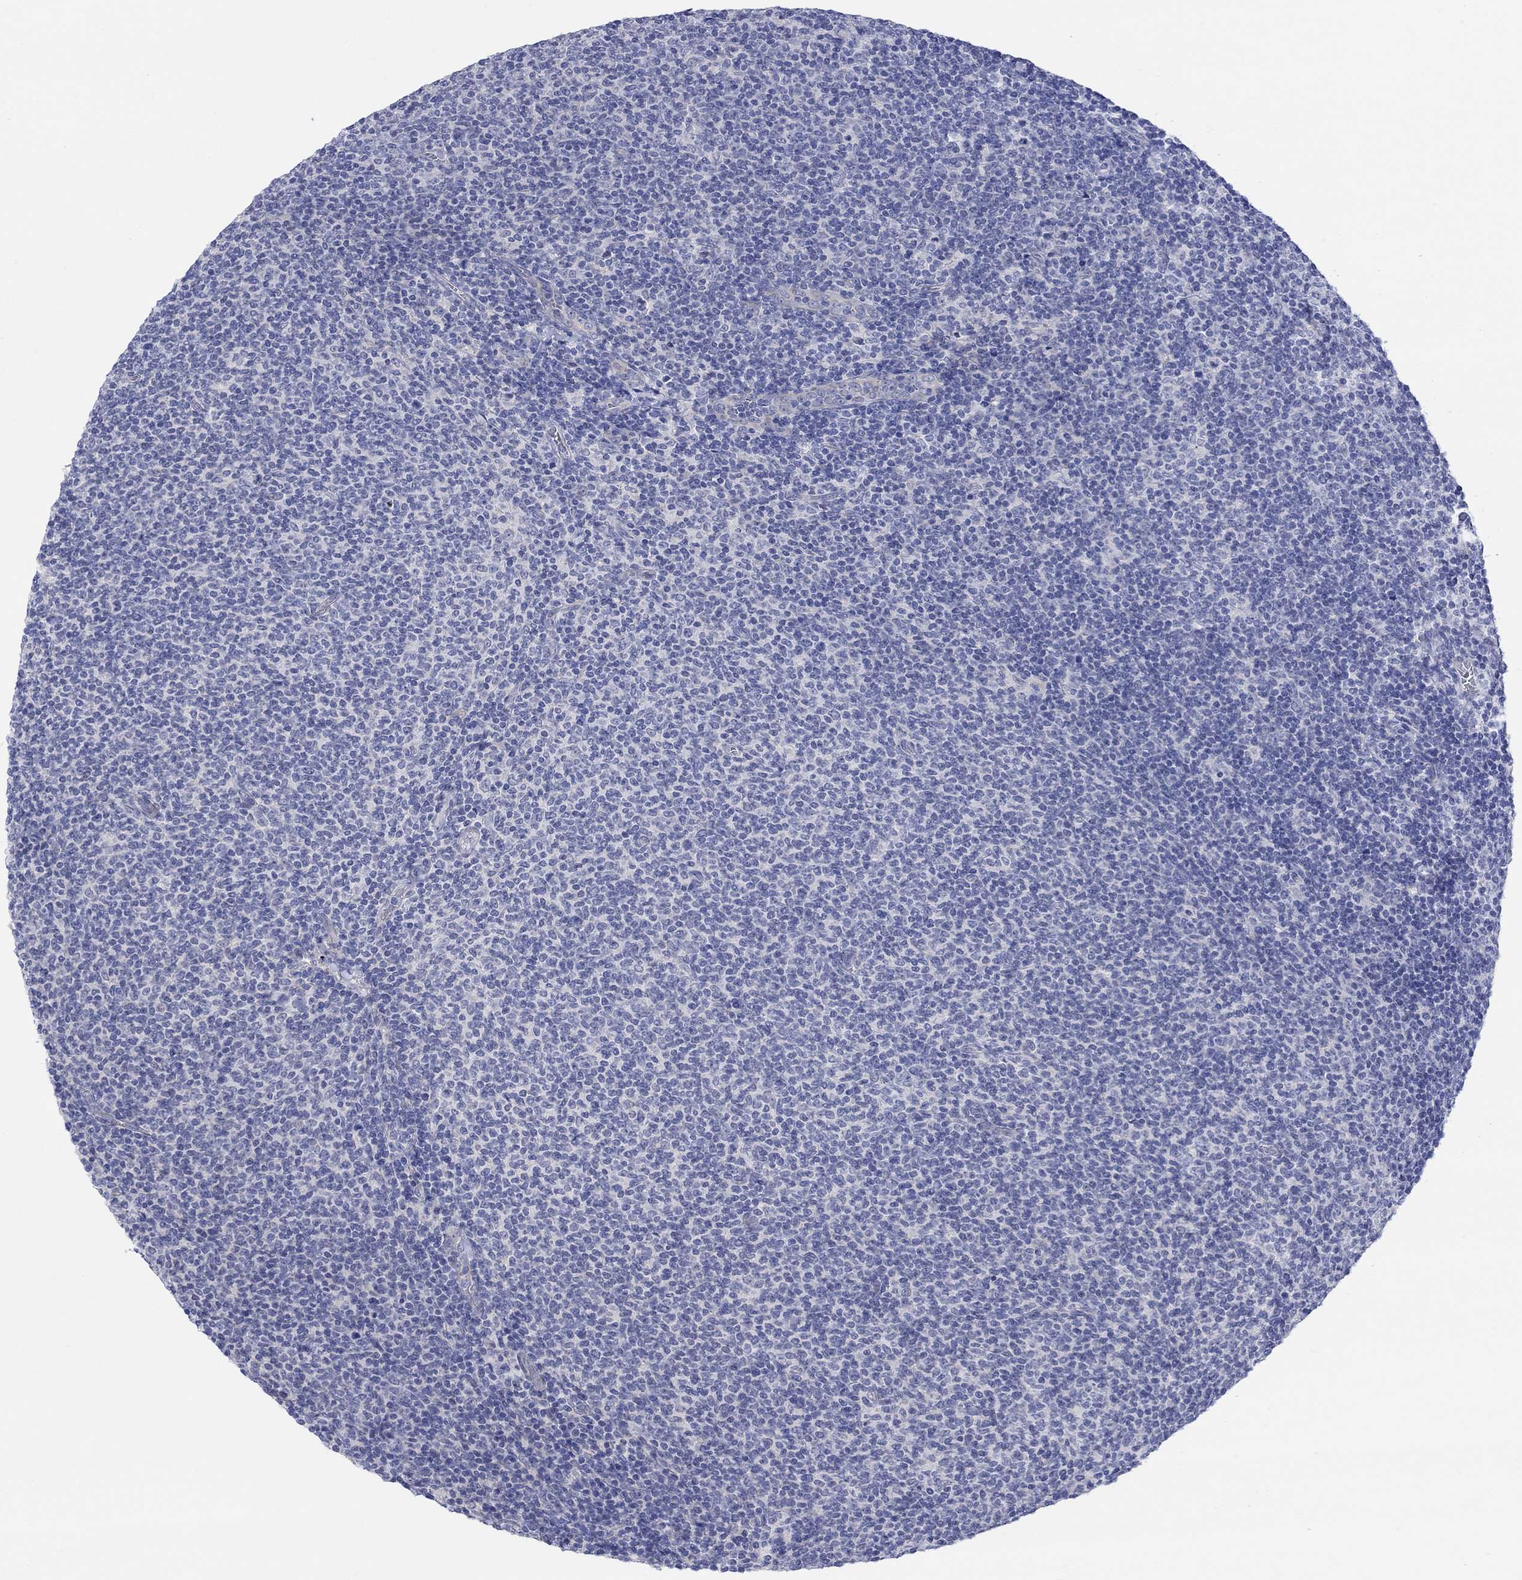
{"staining": {"intensity": "negative", "quantity": "none", "location": "none"}, "tissue": "lymphoma", "cell_type": "Tumor cells", "image_type": "cancer", "snomed": [{"axis": "morphology", "description": "Malignant lymphoma, non-Hodgkin's type, Low grade"}, {"axis": "topography", "description": "Lymph node"}], "caption": "A high-resolution photomicrograph shows IHC staining of low-grade malignant lymphoma, non-Hodgkin's type, which shows no significant expression in tumor cells.", "gene": "KRT222", "patient": {"sex": "male", "age": 52}}